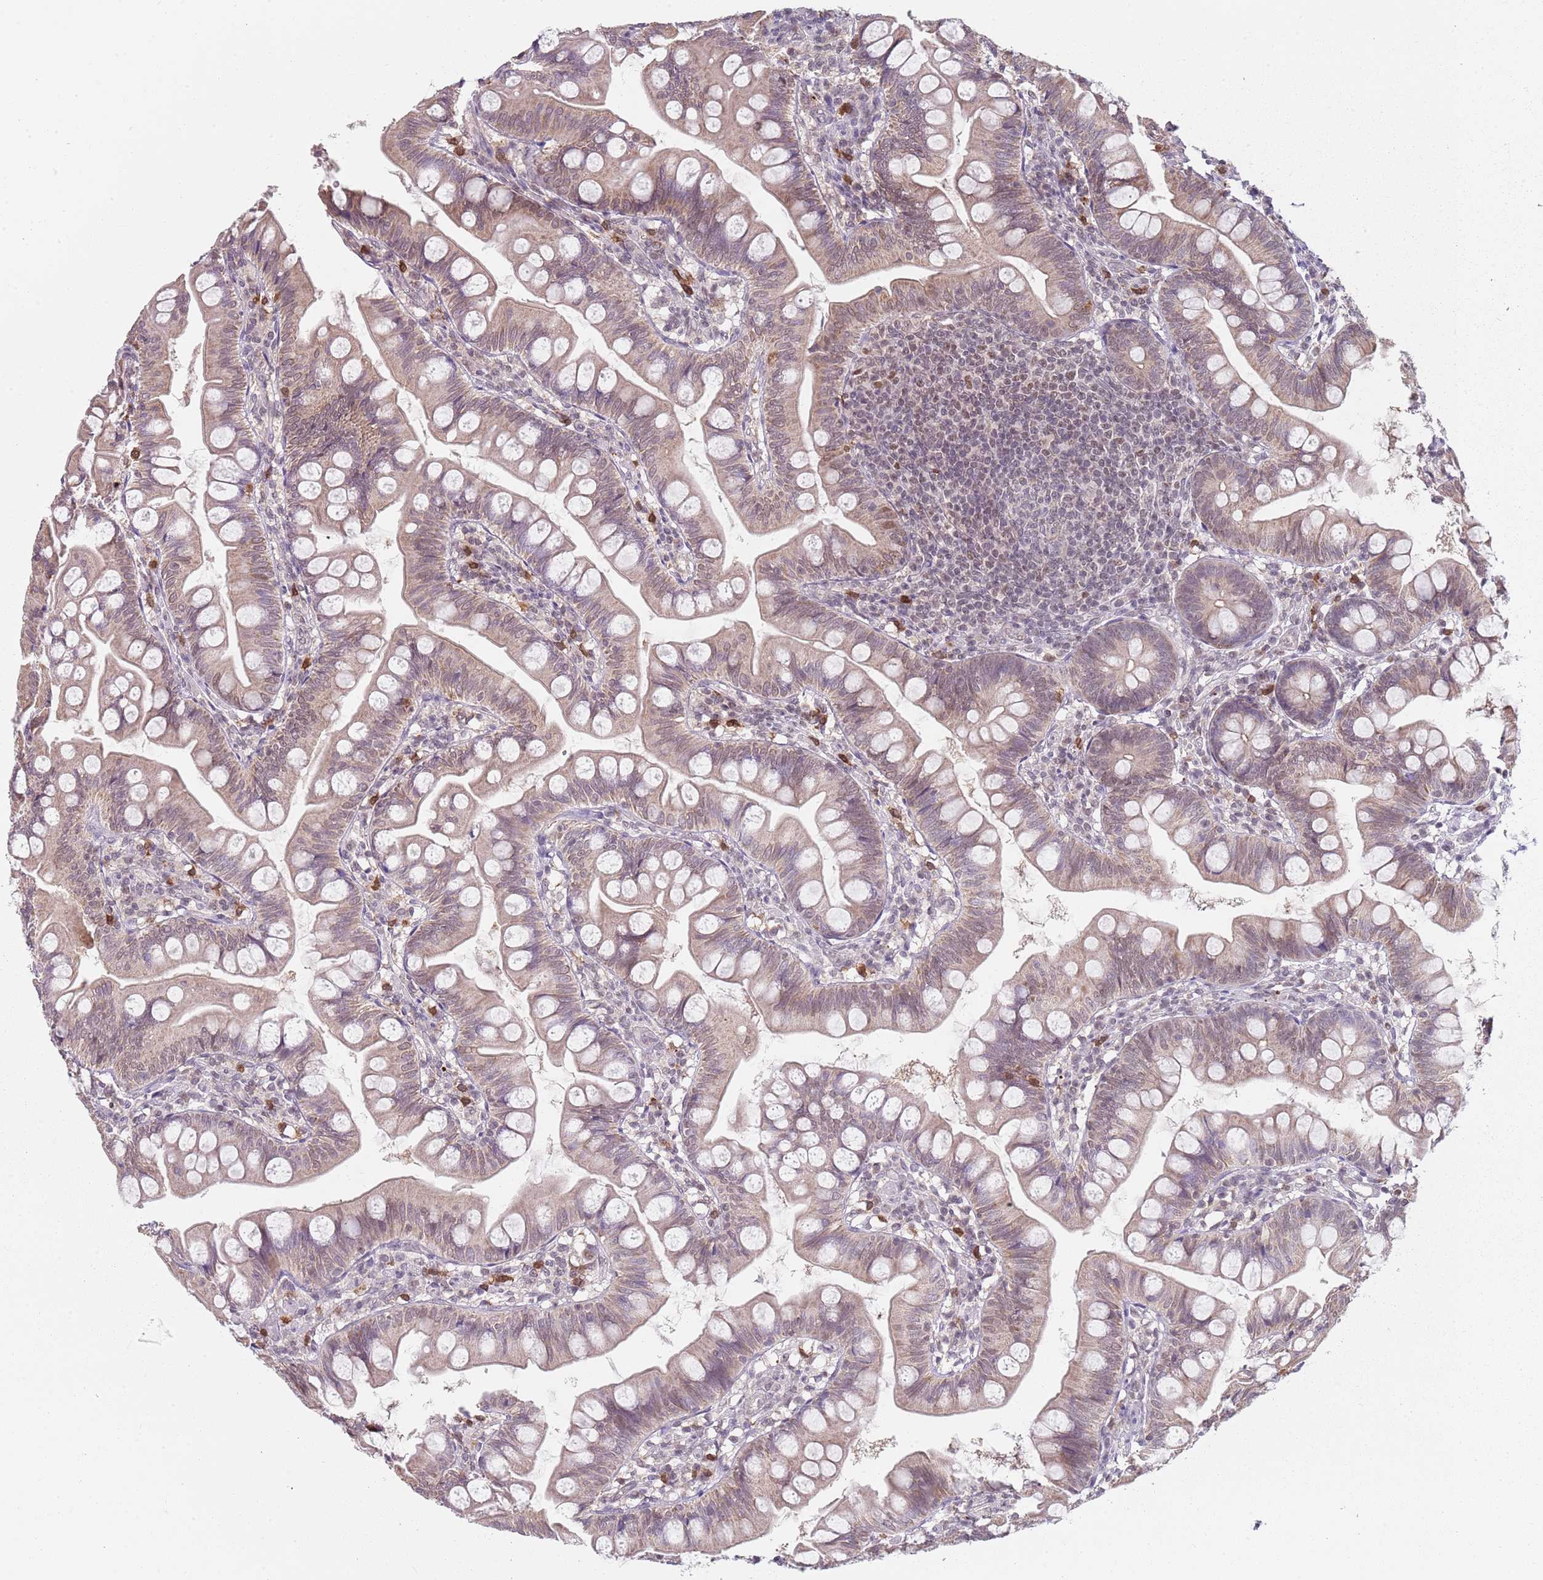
{"staining": {"intensity": "weak", "quantity": ">75%", "location": "cytoplasmic/membranous"}, "tissue": "small intestine", "cell_type": "Glandular cells", "image_type": "normal", "snomed": [{"axis": "morphology", "description": "Normal tissue, NOS"}, {"axis": "topography", "description": "Small intestine"}], "caption": "A brown stain shows weak cytoplasmic/membranous staining of a protein in glandular cells of normal small intestine.", "gene": "SMARCAL1", "patient": {"sex": "male", "age": 7}}